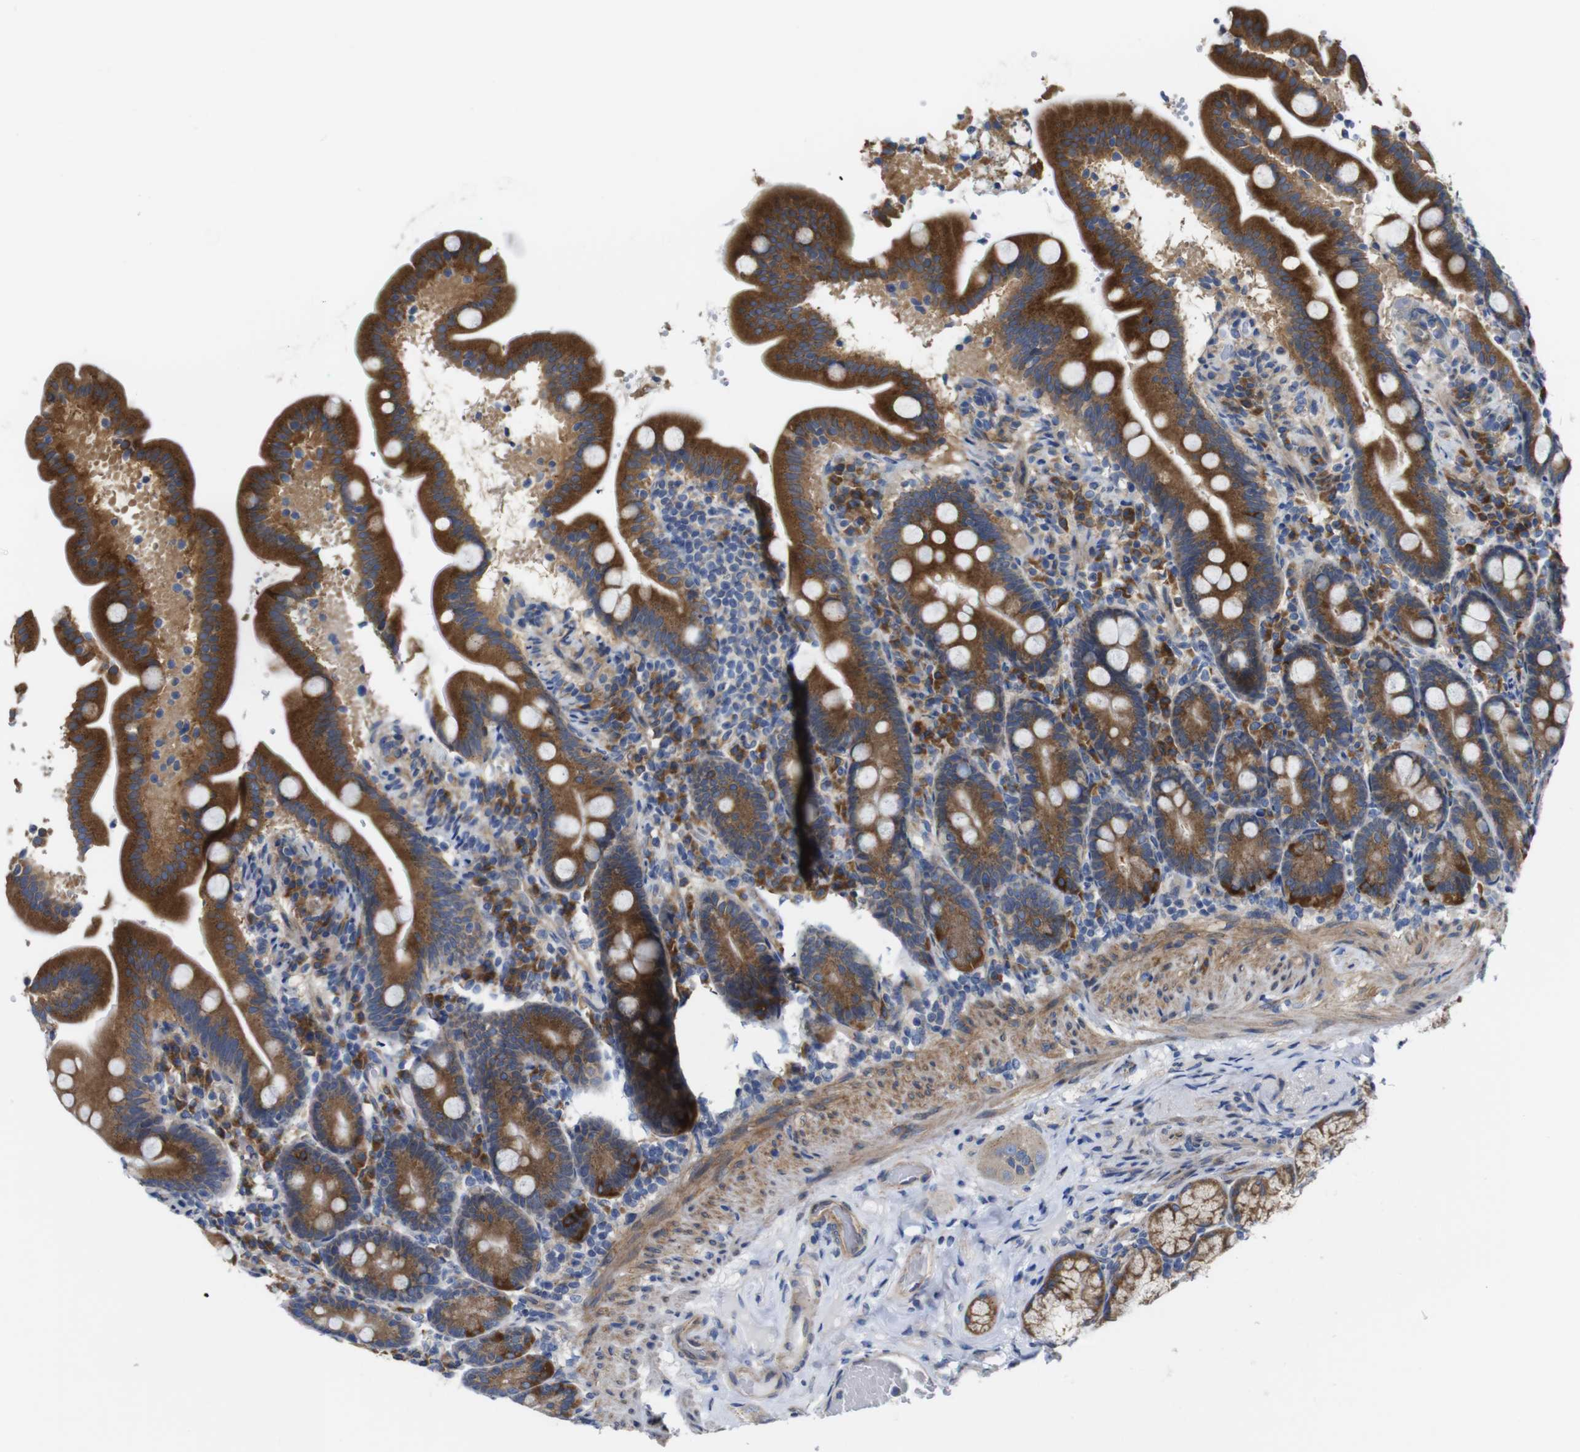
{"staining": {"intensity": "strong", "quantity": ">75%", "location": "cytoplasmic/membranous"}, "tissue": "duodenum", "cell_type": "Glandular cells", "image_type": "normal", "snomed": [{"axis": "morphology", "description": "Normal tissue, NOS"}, {"axis": "topography", "description": "Duodenum"}], "caption": "An image of human duodenum stained for a protein reveals strong cytoplasmic/membranous brown staining in glandular cells. The protein of interest is shown in brown color, while the nuclei are stained blue.", "gene": "DDRGK1", "patient": {"sex": "male", "age": 54}}